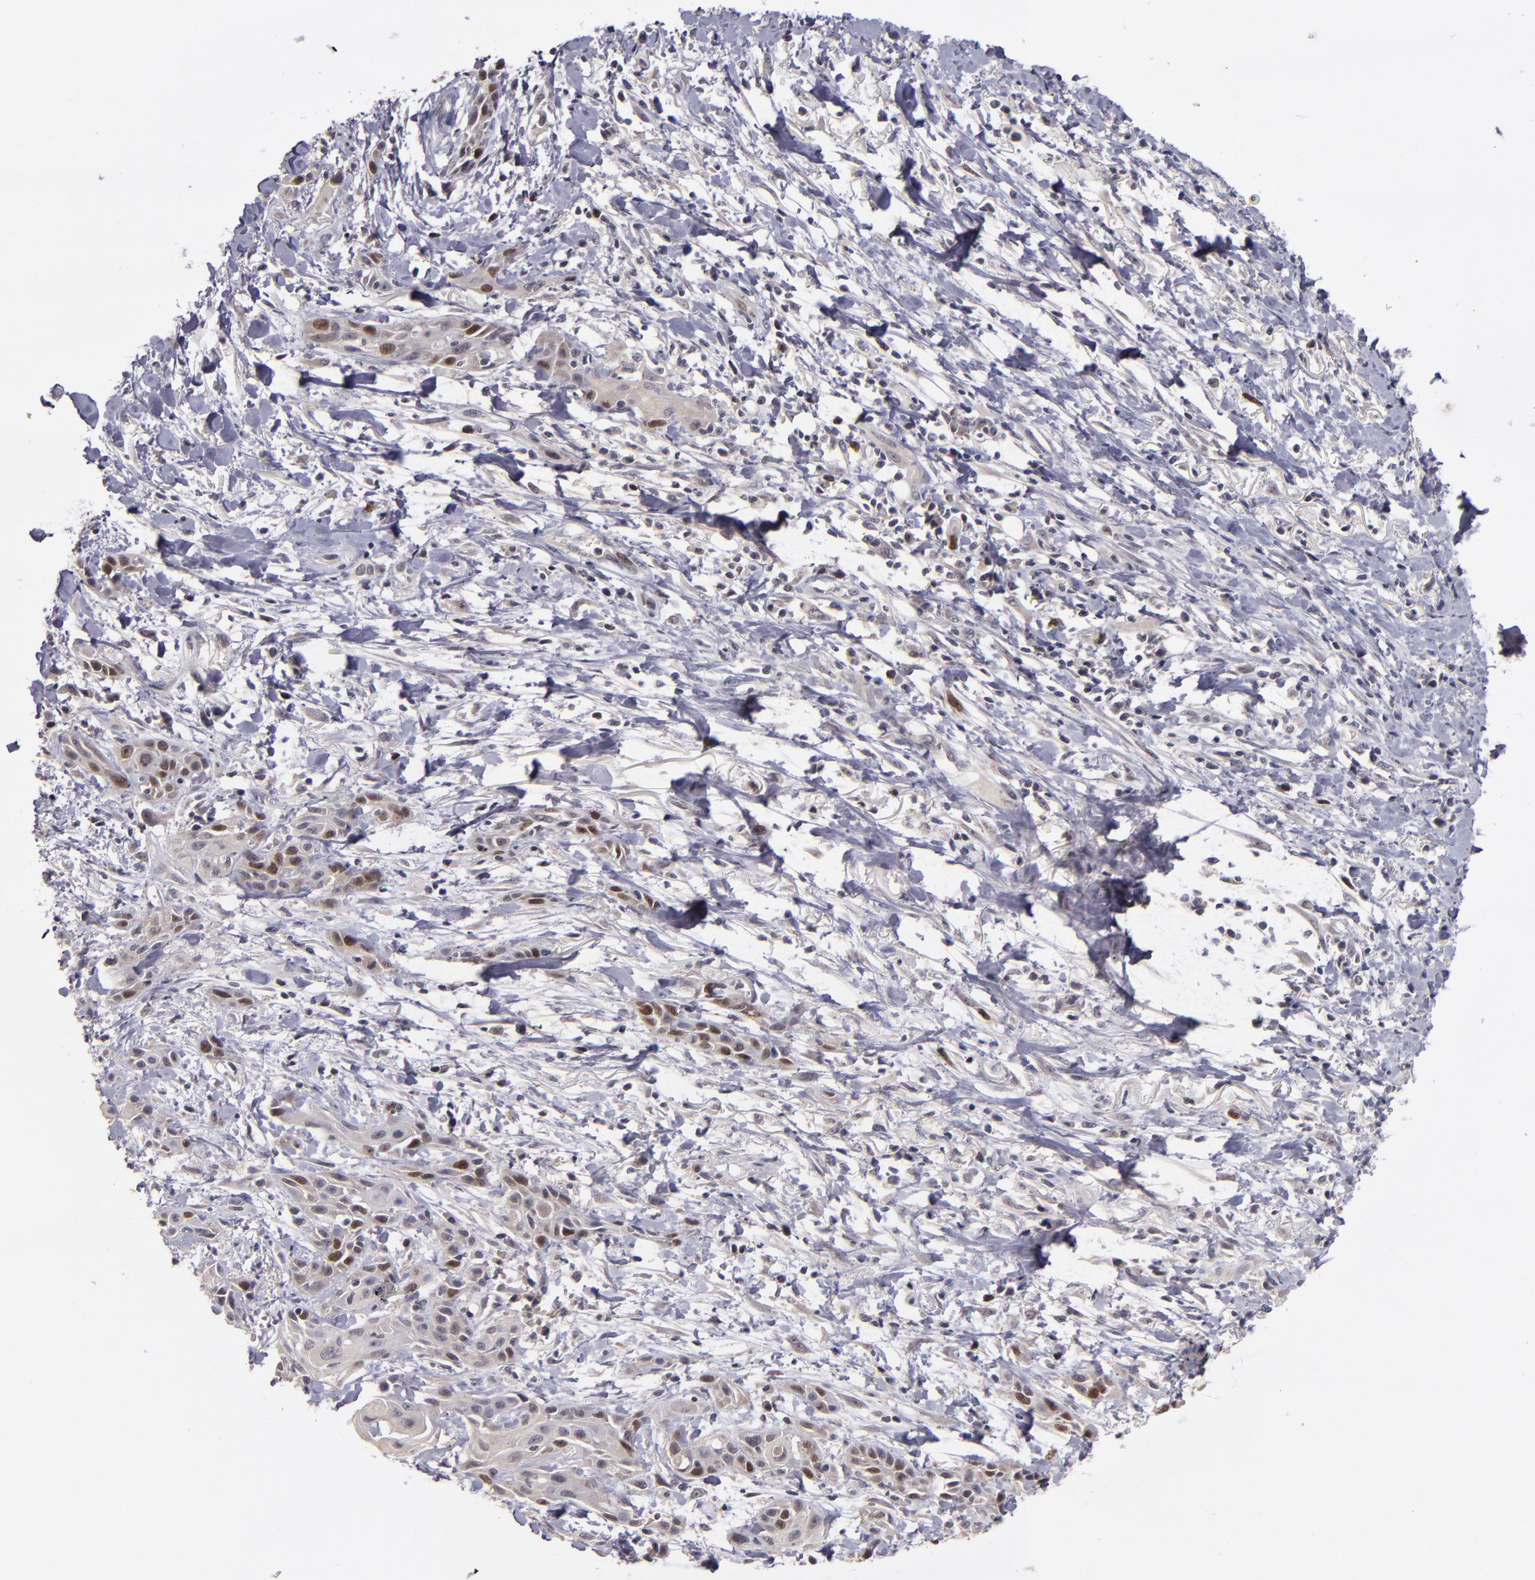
{"staining": {"intensity": "strong", "quantity": "25%-75%", "location": "nuclear"}, "tissue": "skin cancer", "cell_type": "Tumor cells", "image_type": "cancer", "snomed": [{"axis": "morphology", "description": "Squamous cell carcinoma, NOS"}, {"axis": "topography", "description": "Skin"}, {"axis": "topography", "description": "Anal"}], "caption": "This is a micrograph of immunohistochemistry (IHC) staining of skin cancer, which shows strong staining in the nuclear of tumor cells.", "gene": "CDC7", "patient": {"sex": "male", "age": 64}}